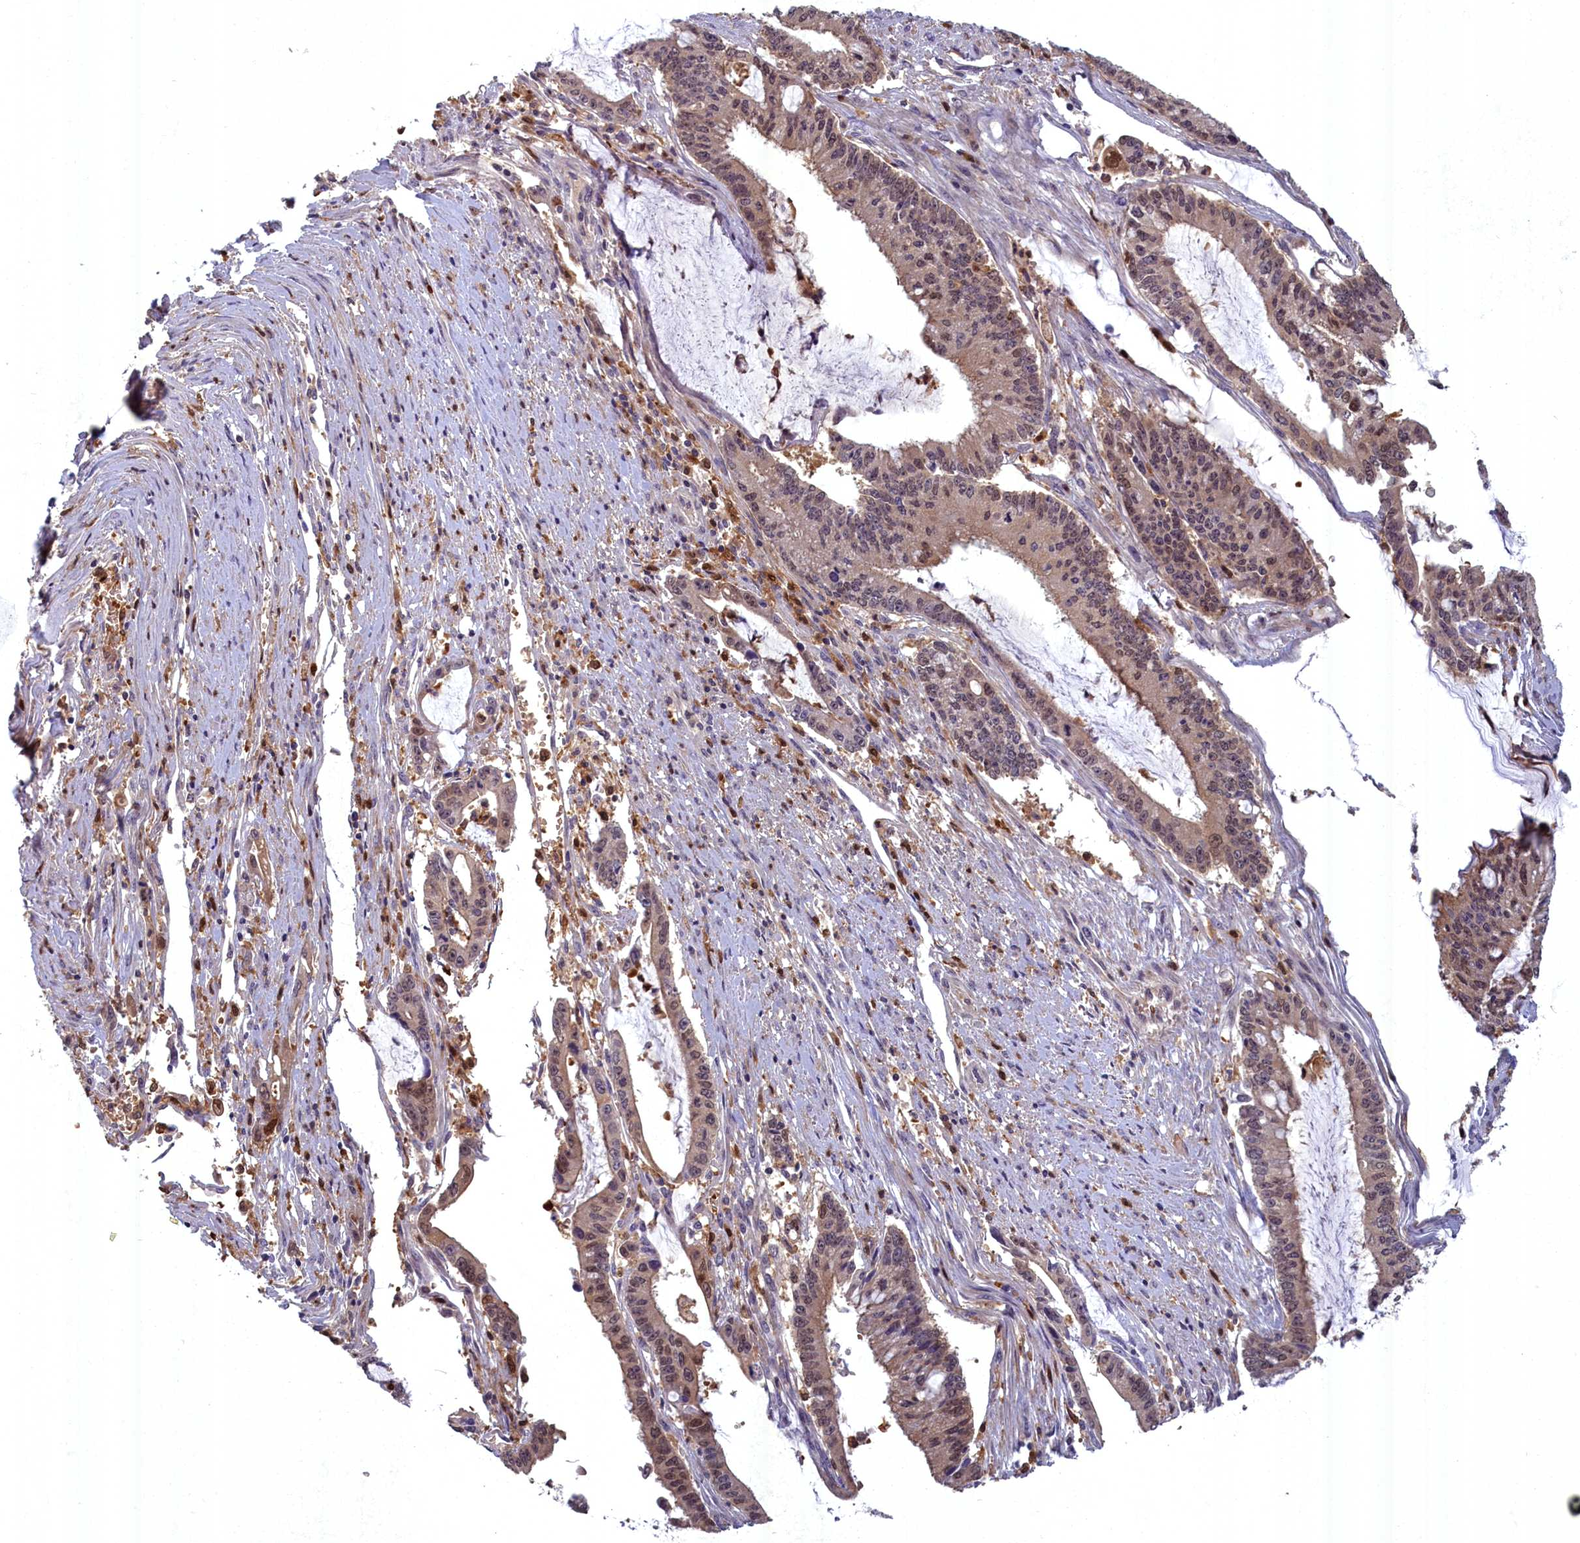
{"staining": {"intensity": "weak", "quantity": "25%-75%", "location": "cytoplasmic/membranous,nuclear"}, "tissue": "pancreatic cancer", "cell_type": "Tumor cells", "image_type": "cancer", "snomed": [{"axis": "morphology", "description": "Adenocarcinoma, NOS"}, {"axis": "topography", "description": "Pancreas"}], "caption": "Immunohistochemistry (IHC) photomicrograph of neoplastic tissue: human pancreatic cancer stained using IHC exhibits low levels of weak protein expression localized specifically in the cytoplasmic/membranous and nuclear of tumor cells, appearing as a cytoplasmic/membranous and nuclear brown color.", "gene": "BLVRB", "patient": {"sex": "female", "age": 50}}